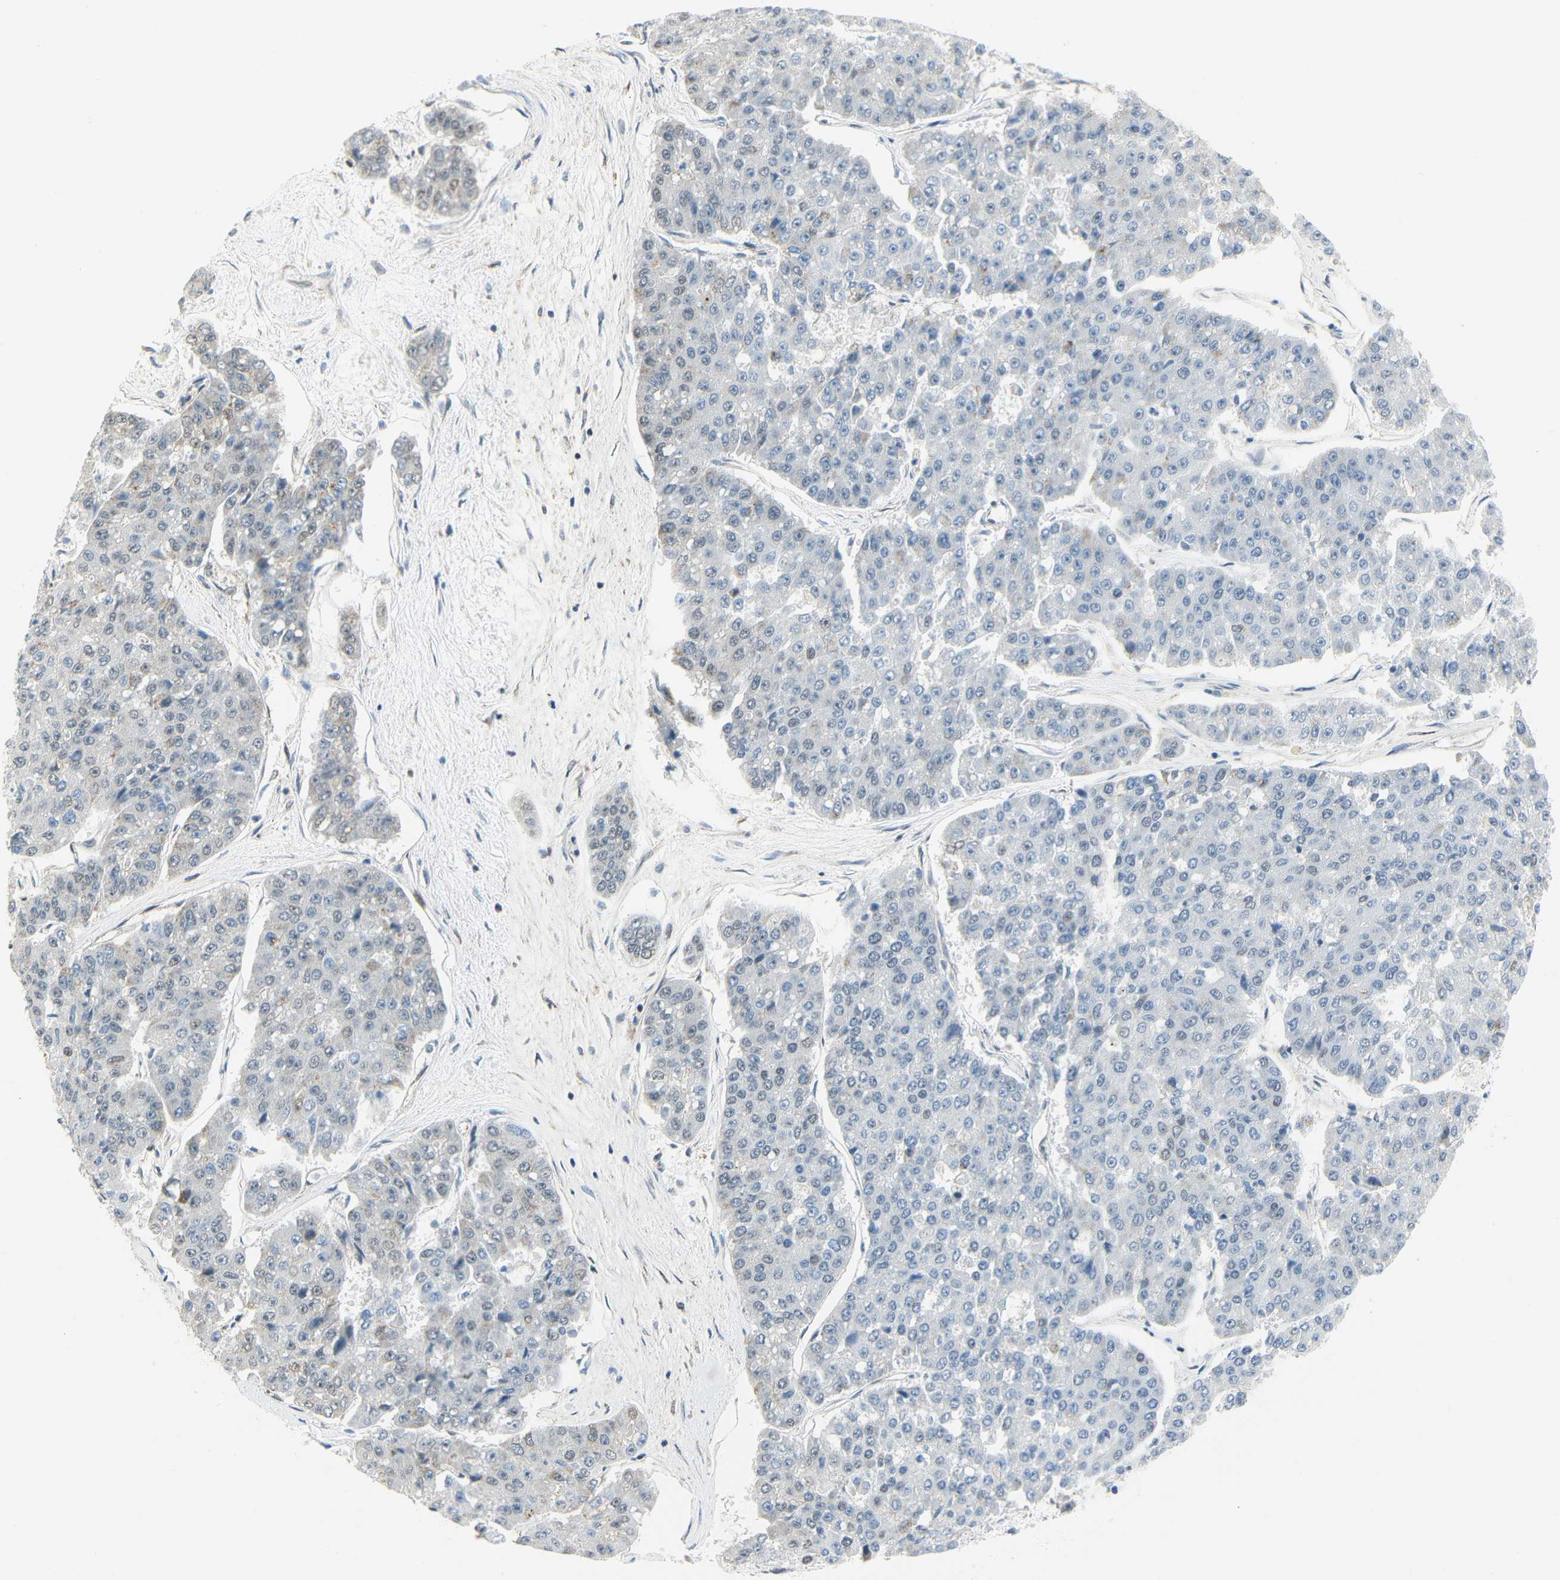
{"staining": {"intensity": "weak", "quantity": "<25%", "location": "nuclear"}, "tissue": "pancreatic cancer", "cell_type": "Tumor cells", "image_type": "cancer", "snomed": [{"axis": "morphology", "description": "Adenocarcinoma, NOS"}, {"axis": "topography", "description": "Pancreas"}], "caption": "This is a histopathology image of immunohistochemistry staining of pancreatic cancer, which shows no expression in tumor cells. Brightfield microscopy of immunohistochemistry stained with DAB (brown) and hematoxylin (blue), captured at high magnification.", "gene": "IMPG2", "patient": {"sex": "male", "age": 50}}